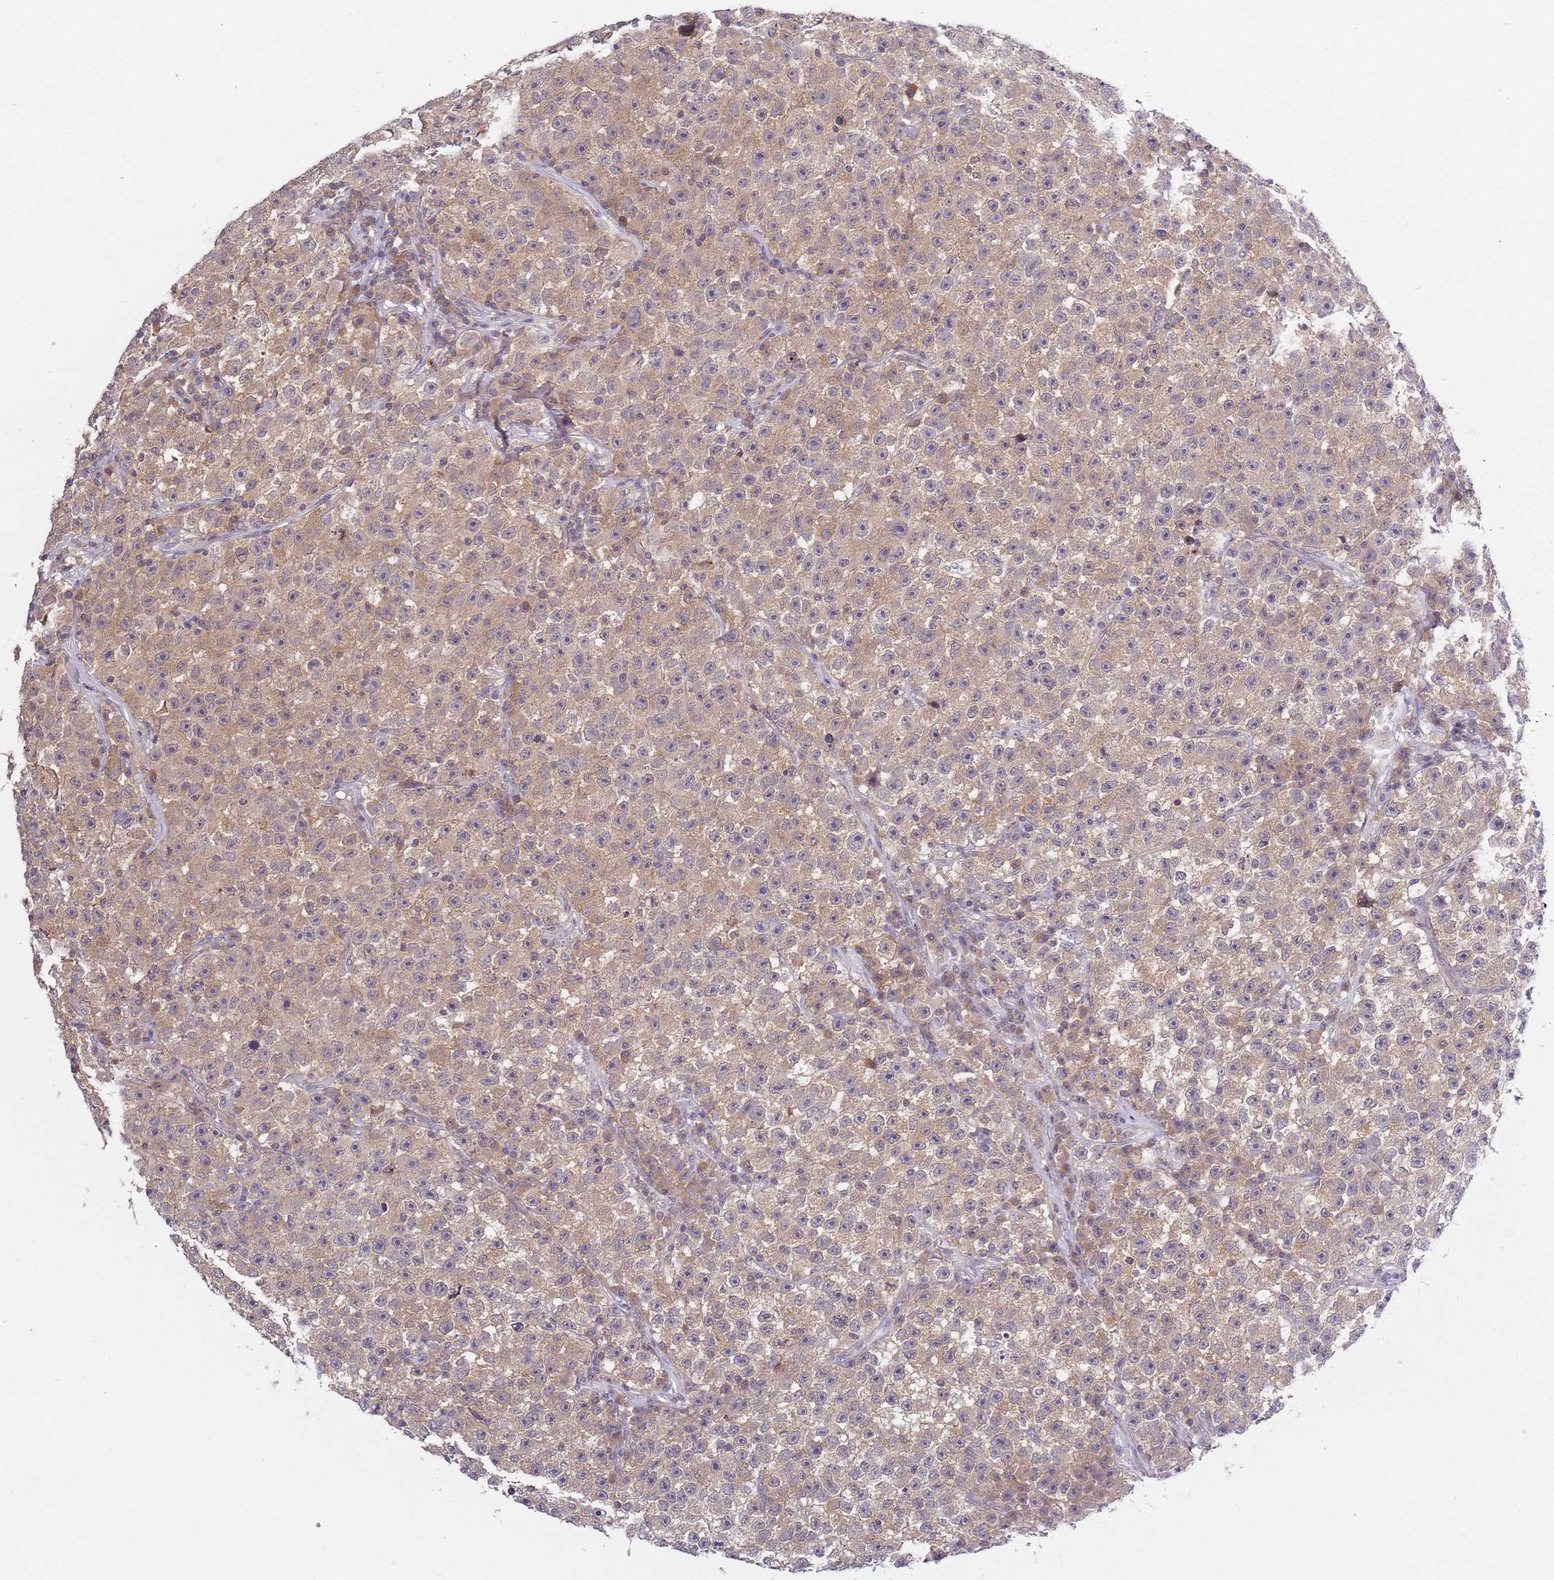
{"staining": {"intensity": "weak", "quantity": "25%-75%", "location": "cytoplasmic/membranous"}, "tissue": "testis cancer", "cell_type": "Tumor cells", "image_type": "cancer", "snomed": [{"axis": "morphology", "description": "Seminoma, NOS"}, {"axis": "topography", "description": "Testis"}], "caption": "Weak cytoplasmic/membranous staining is appreciated in about 25%-75% of tumor cells in testis cancer. (IHC, brightfield microscopy, high magnification).", "gene": "ASB13", "patient": {"sex": "male", "age": 22}}